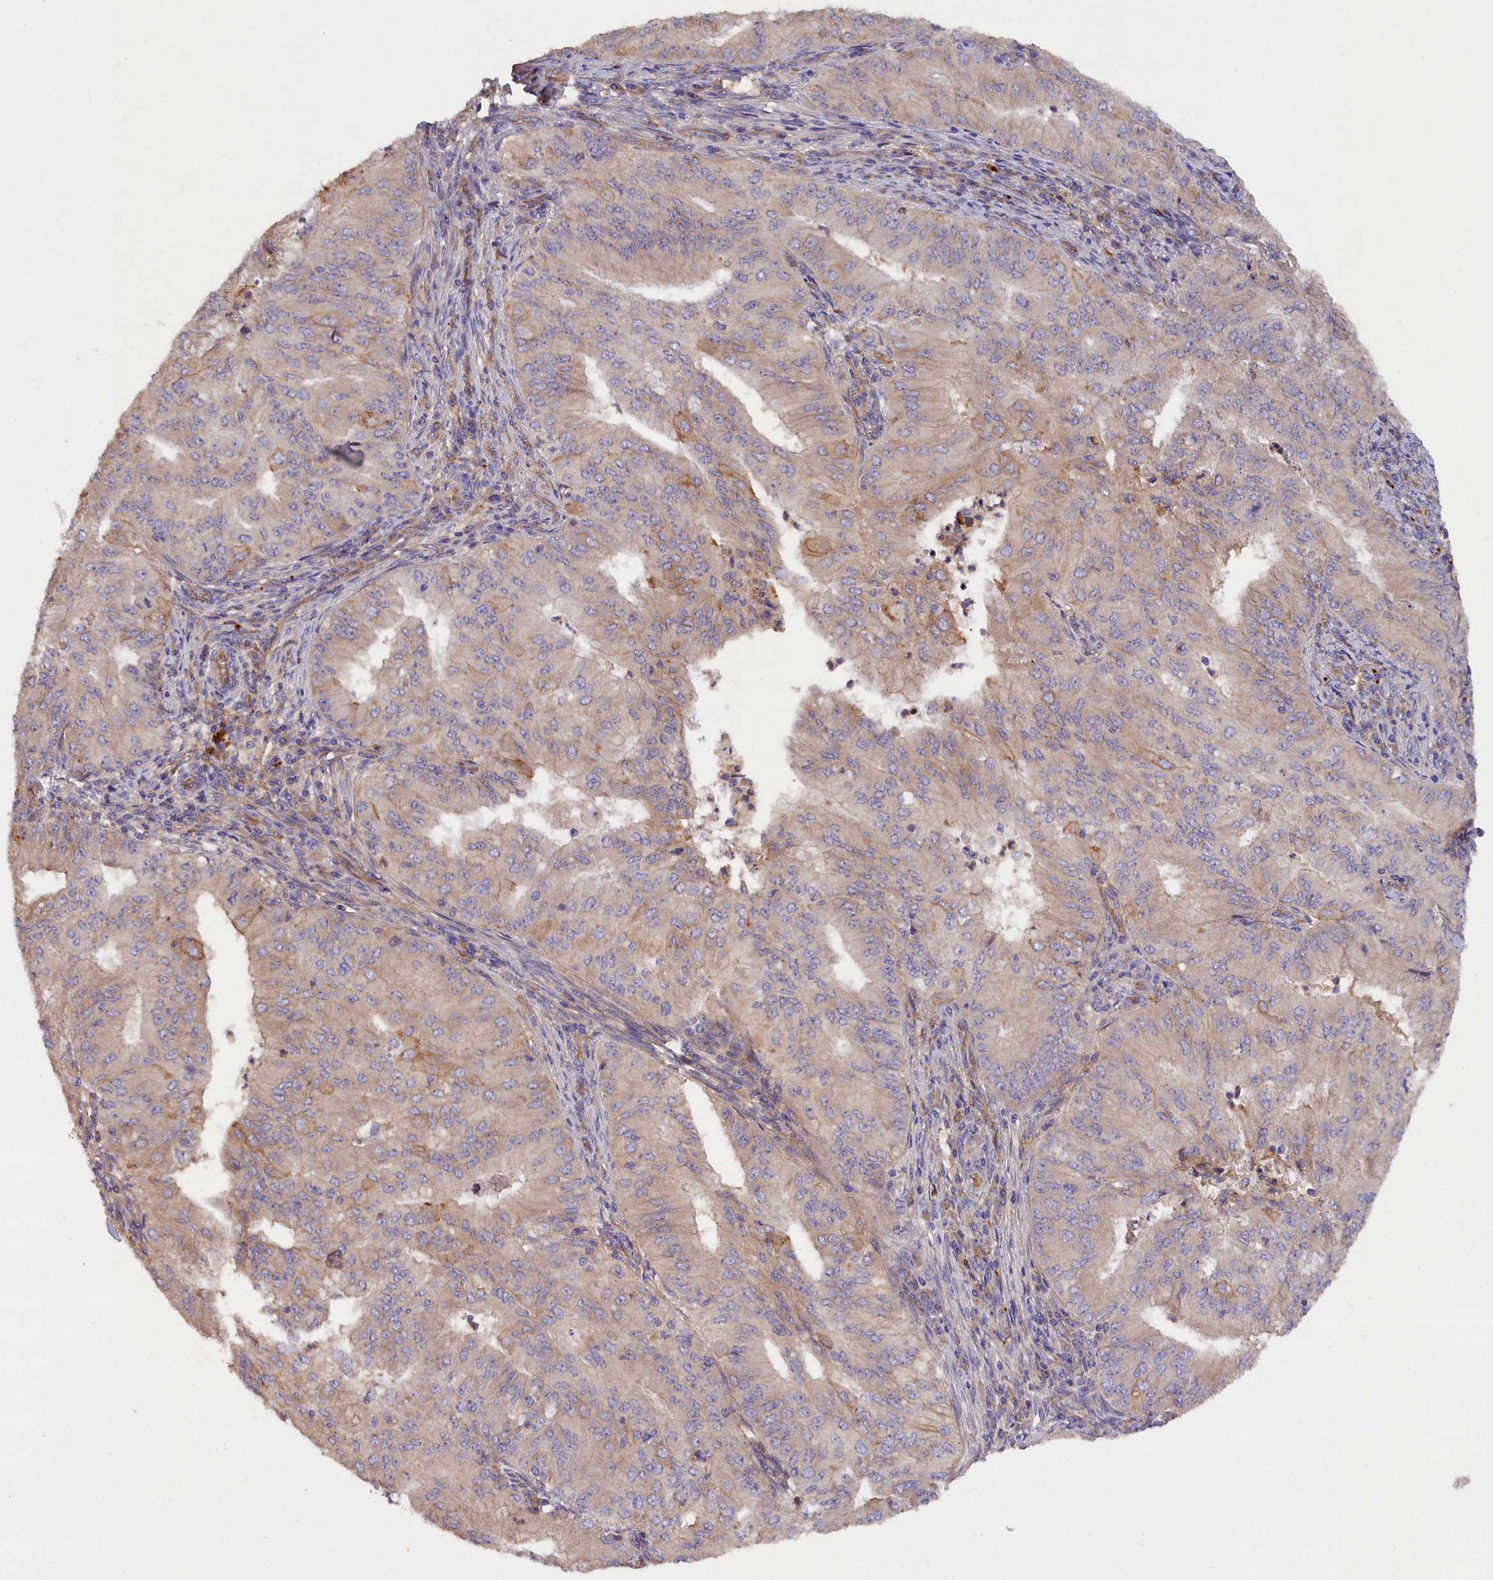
{"staining": {"intensity": "moderate", "quantity": "<25%", "location": "cytoplasmic/membranous"}, "tissue": "endometrial cancer", "cell_type": "Tumor cells", "image_type": "cancer", "snomed": [{"axis": "morphology", "description": "Adenocarcinoma, NOS"}, {"axis": "topography", "description": "Endometrium"}], "caption": "DAB immunohistochemical staining of human endometrial cancer (adenocarcinoma) demonstrates moderate cytoplasmic/membranous protein expression in approximately <25% of tumor cells.", "gene": "ERMARD", "patient": {"sex": "female", "age": 50}}